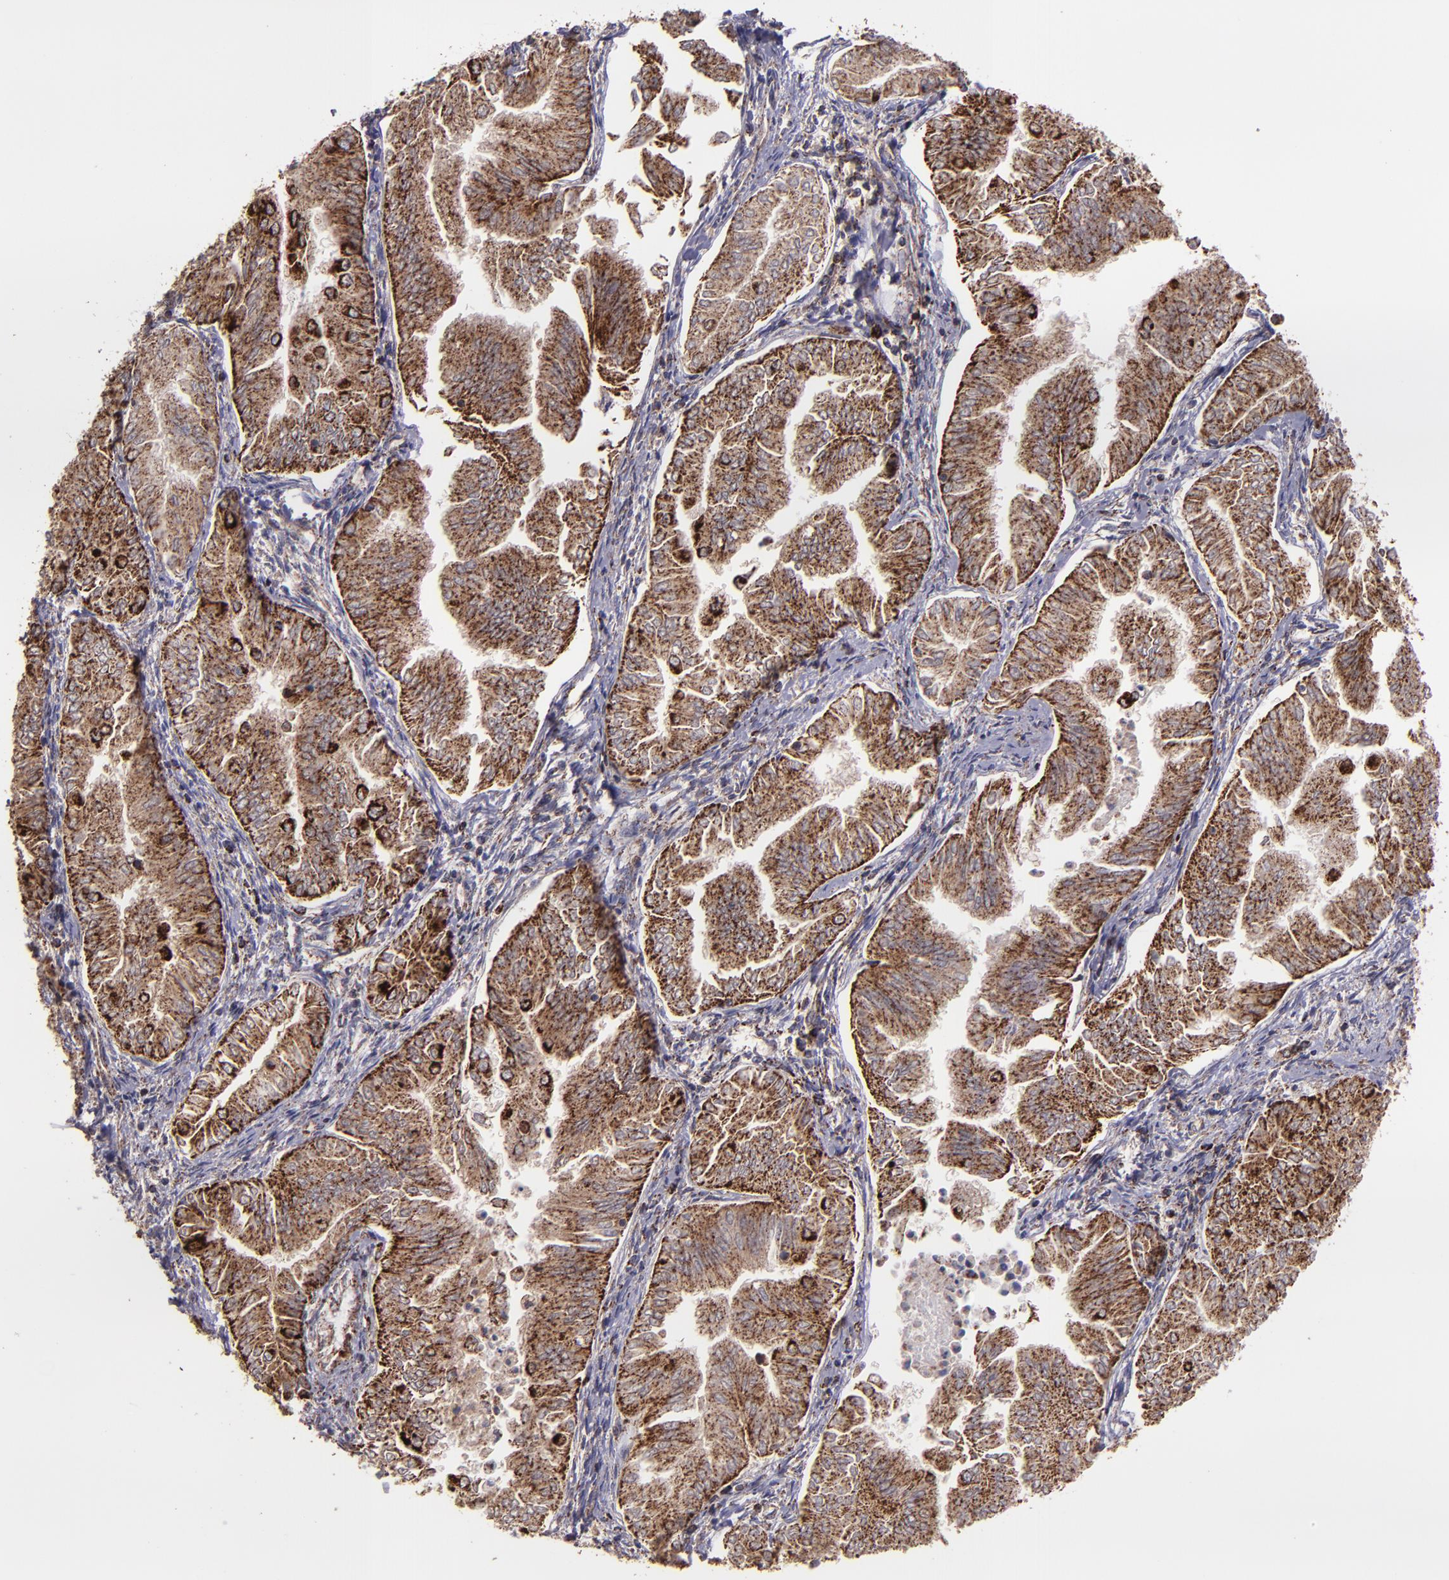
{"staining": {"intensity": "strong", "quantity": ">75%", "location": "cytoplasmic/membranous"}, "tissue": "endometrial cancer", "cell_type": "Tumor cells", "image_type": "cancer", "snomed": [{"axis": "morphology", "description": "Adenocarcinoma, NOS"}, {"axis": "topography", "description": "Endometrium"}], "caption": "Tumor cells demonstrate high levels of strong cytoplasmic/membranous staining in approximately >75% of cells in human endometrial adenocarcinoma.", "gene": "HSPD1", "patient": {"sex": "female", "age": 53}}